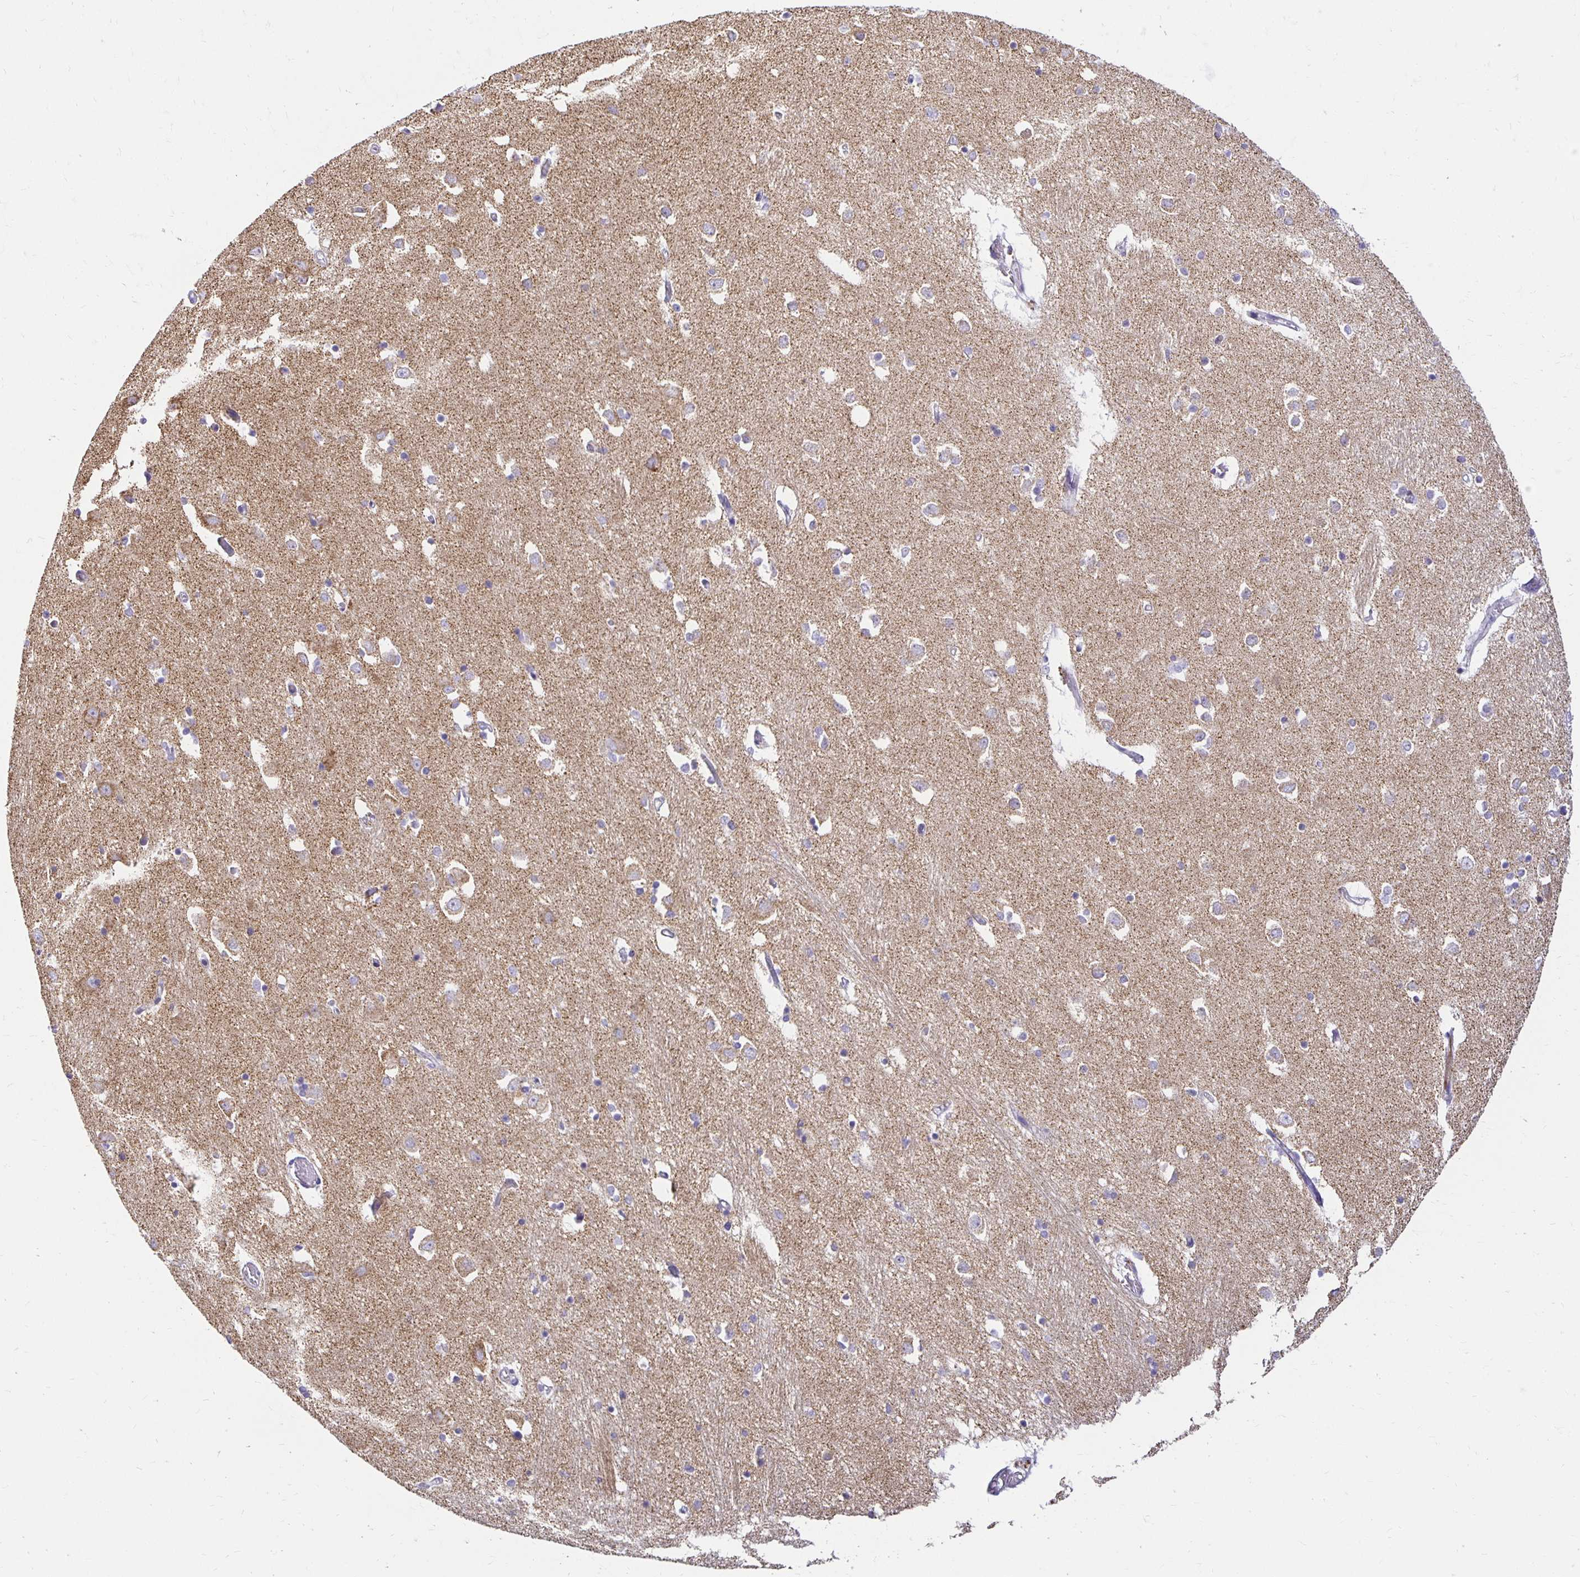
{"staining": {"intensity": "negative", "quantity": "none", "location": "none"}, "tissue": "caudate", "cell_type": "Glial cells", "image_type": "normal", "snomed": [{"axis": "morphology", "description": "Normal tissue, NOS"}, {"axis": "topography", "description": "Lateral ventricle wall"}, {"axis": "topography", "description": "Hippocampus"}], "caption": "An IHC histopathology image of benign caudate is shown. There is no staining in glial cells of caudate.", "gene": "PLAAT2", "patient": {"sex": "female", "age": 63}}